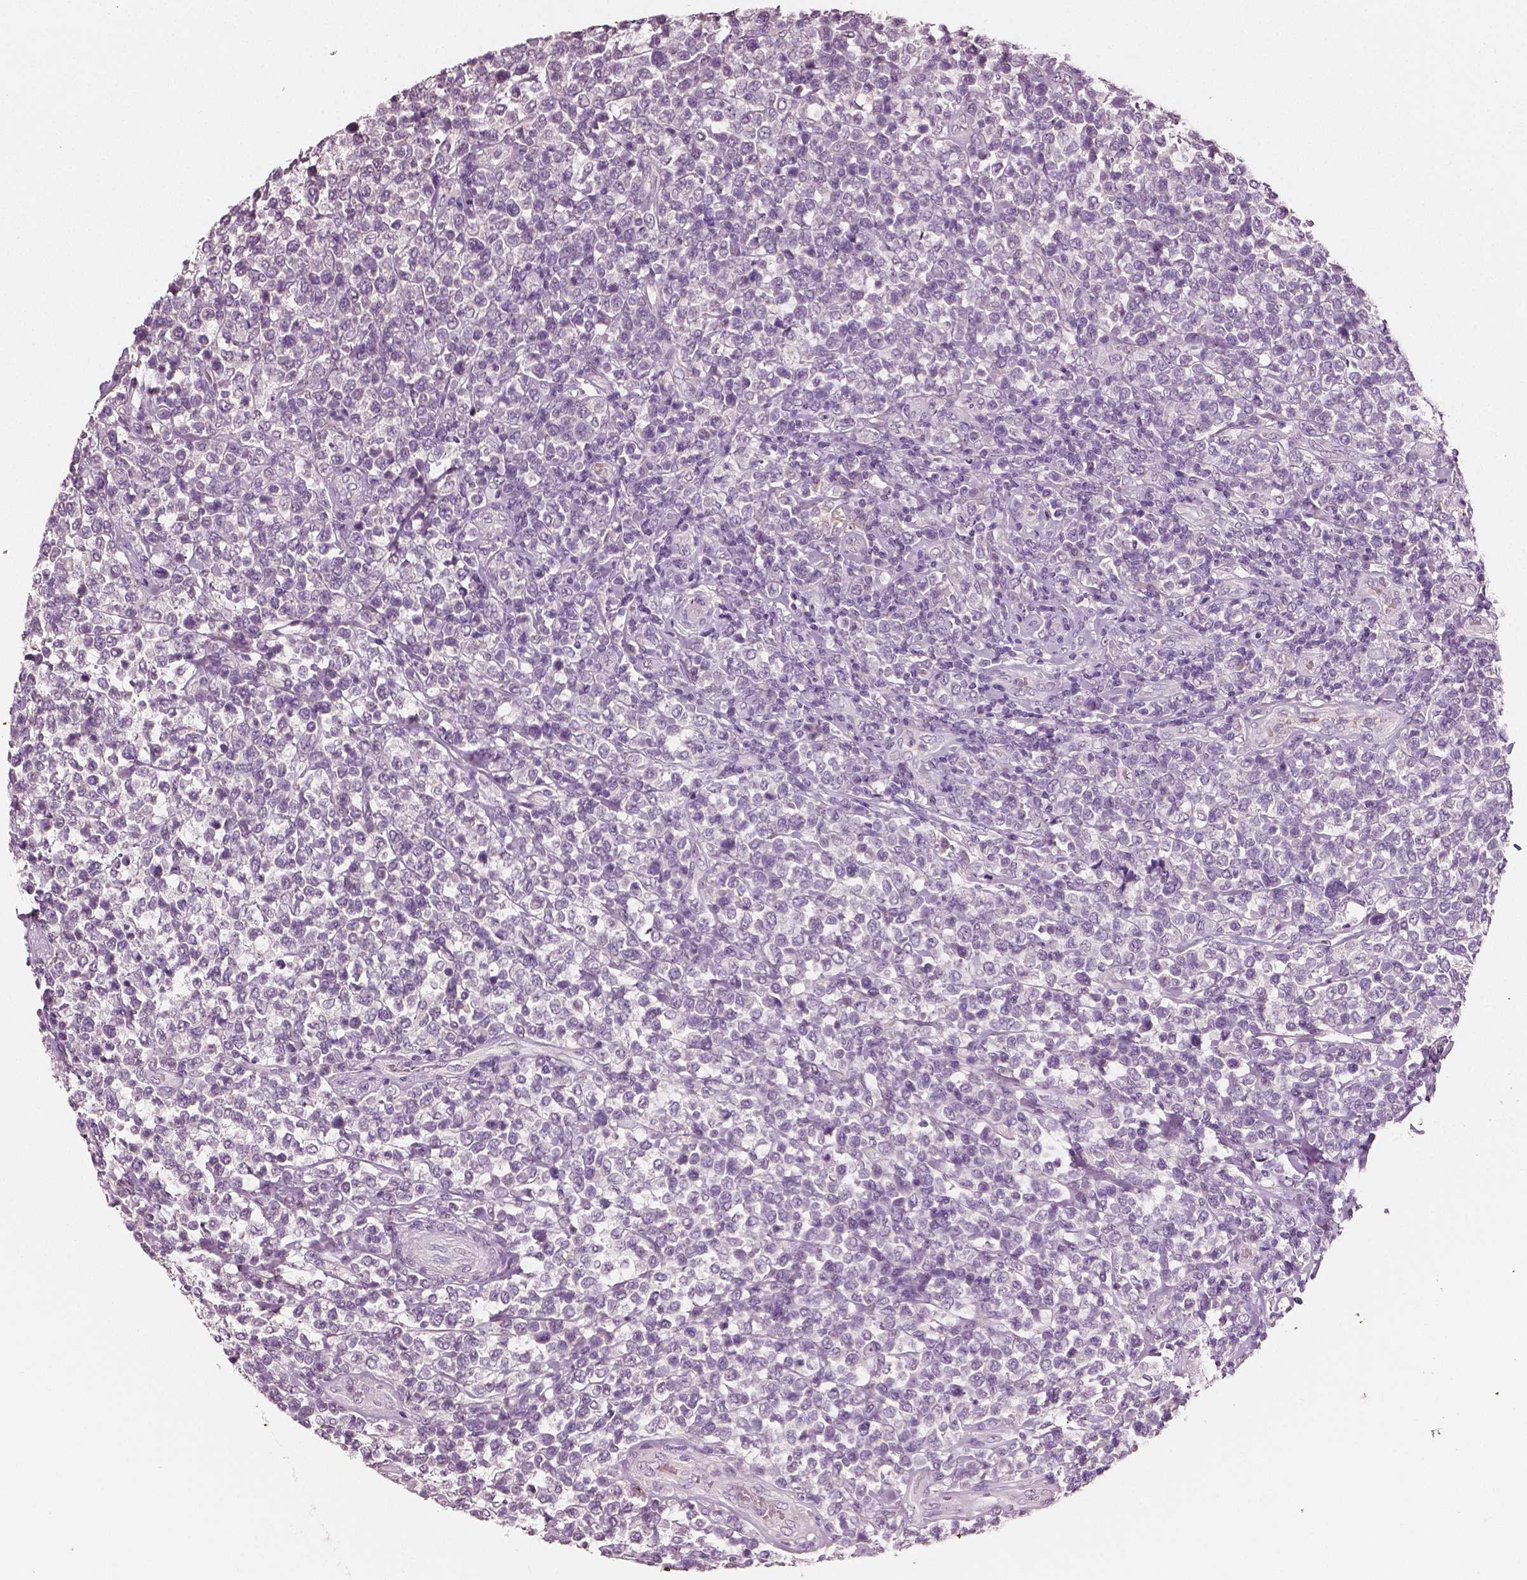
{"staining": {"intensity": "negative", "quantity": "none", "location": "none"}, "tissue": "lymphoma", "cell_type": "Tumor cells", "image_type": "cancer", "snomed": [{"axis": "morphology", "description": "Malignant lymphoma, non-Hodgkin's type, High grade"}, {"axis": "topography", "description": "Soft tissue"}], "caption": "The photomicrograph exhibits no staining of tumor cells in lymphoma.", "gene": "PLA2R1", "patient": {"sex": "female", "age": 56}}